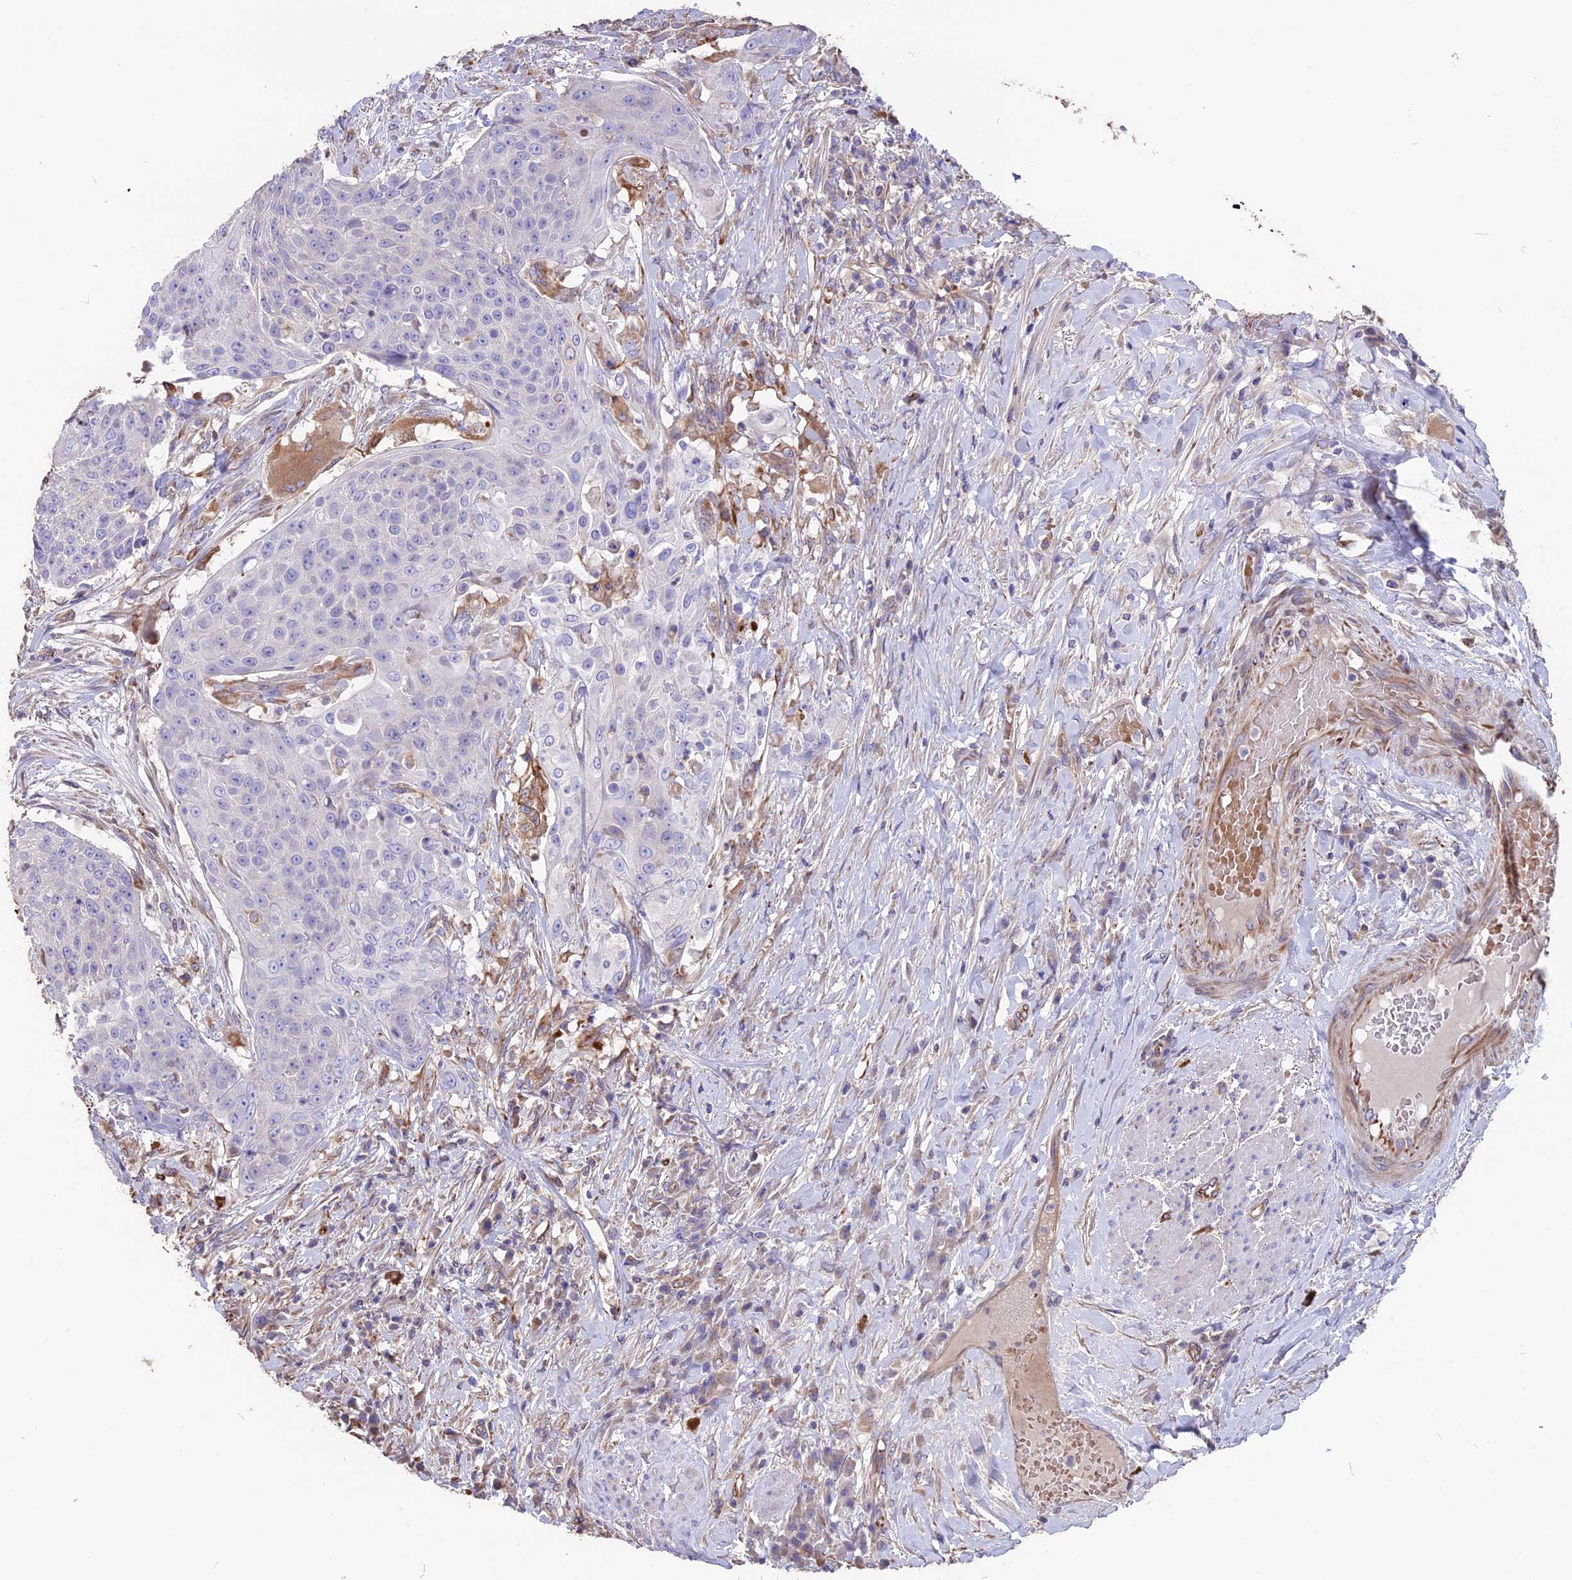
{"staining": {"intensity": "negative", "quantity": "none", "location": "none"}, "tissue": "urothelial cancer", "cell_type": "Tumor cells", "image_type": "cancer", "snomed": [{"axis": "morphology", "description": "Urothelial carcinoma, High grade"}, {"axis": "topography", "description": "Urinary bladder"}], "caption": "Tumor cells show no significant protein positivity in urothelial cancer.", "gene": "SEH1L", "patient": {"sex": "female", "age": 63}}